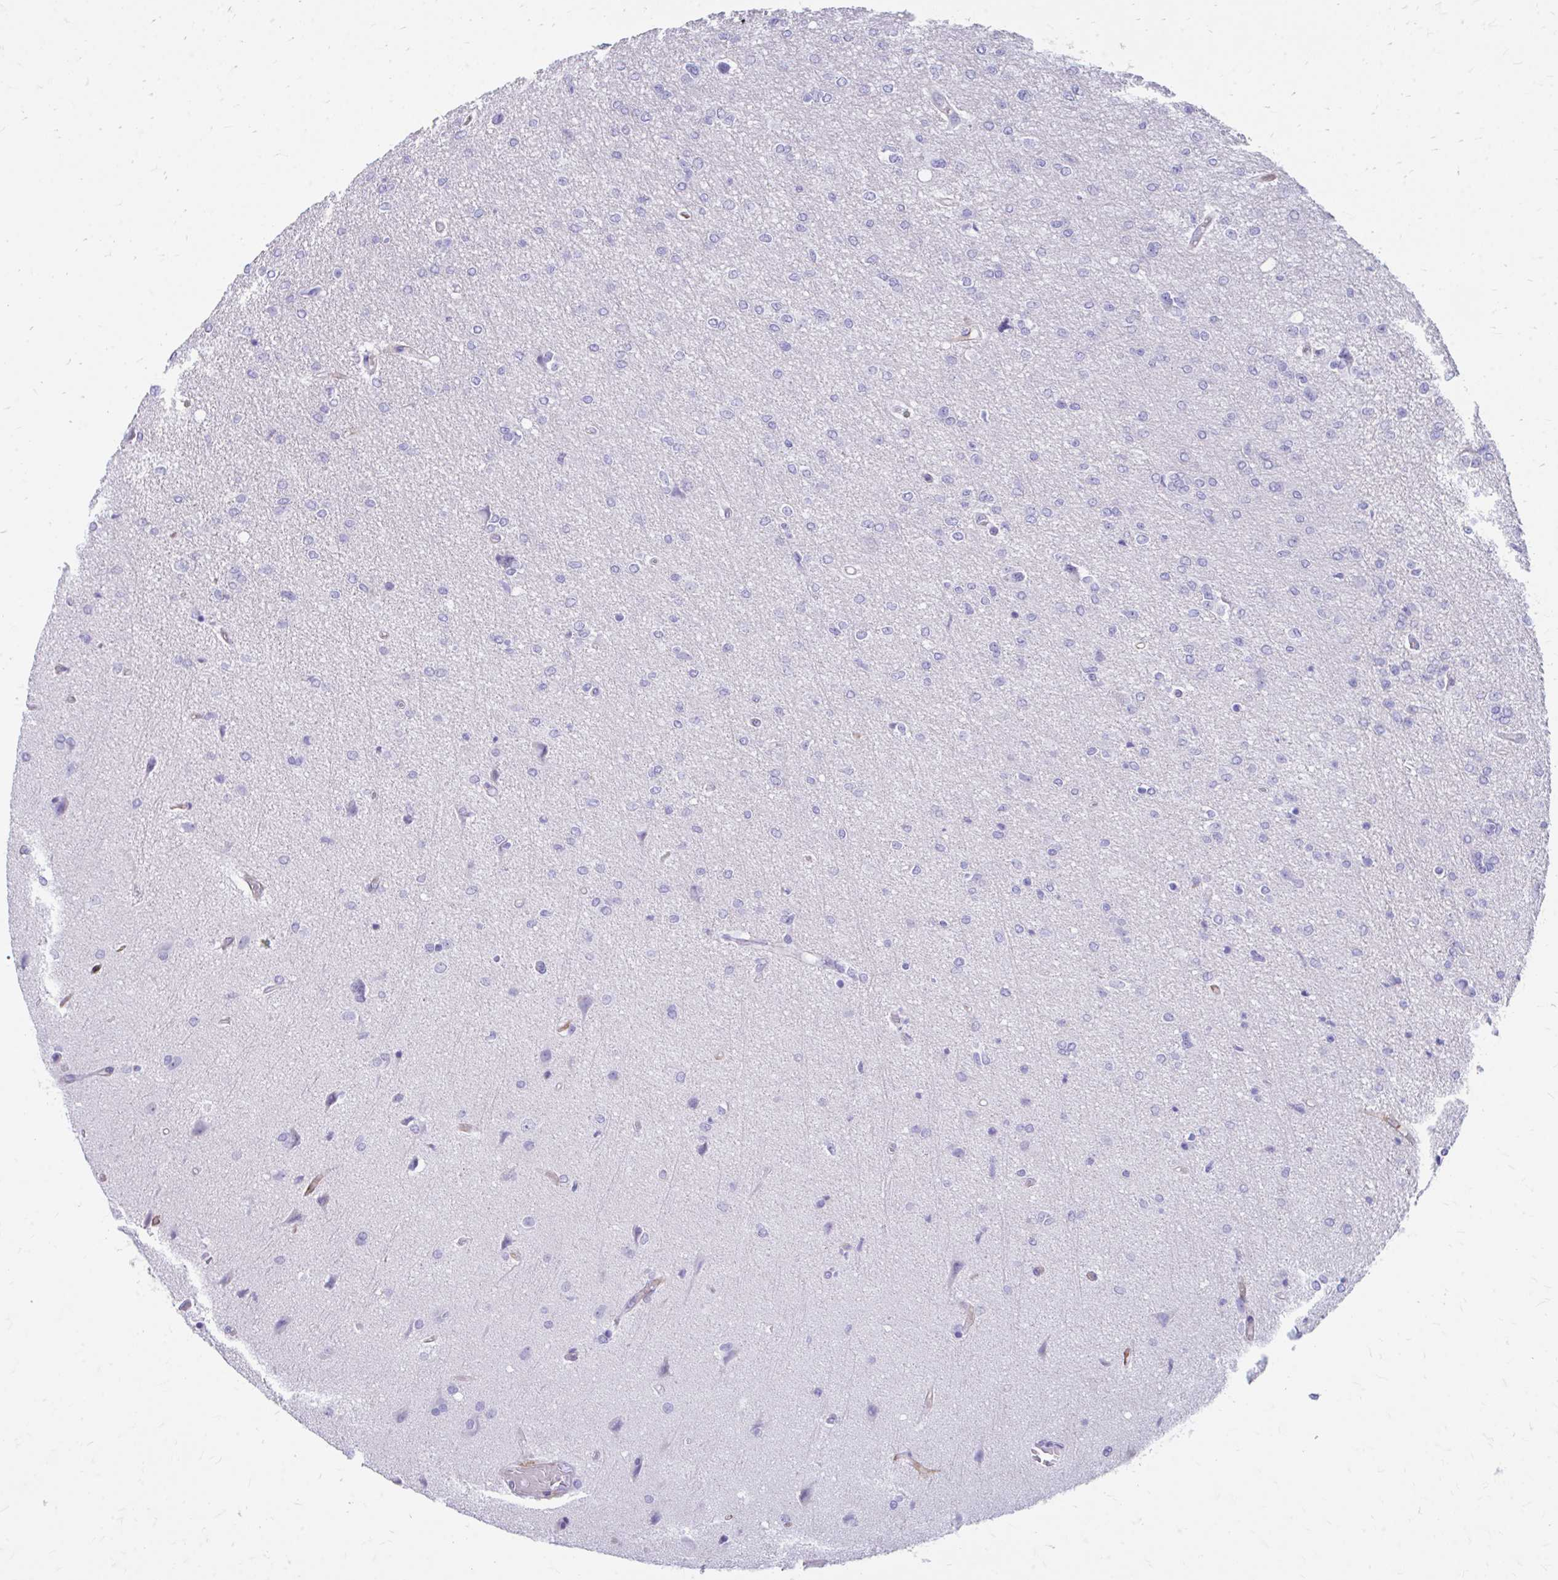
{"staining": {"intensity": "negative", "quantity": "none", "location": "none"}, "tissue": "glioma", "cell_type": "Tumor cells", "image_type": "cancer", "snomed": [{"axis": "morphology", "description": "Glioma, malignant, Low grade"}, {"axis": "topography", "description": "Brain"}], "caption": "High magnification brightfield microscopy of glioma stained with DAB (brown) and counterstained with hematoxylin (blue): tumor cells show no significant staining.", "gene": "KRIT1", "patient": {"sex": "male", "age": 26}}